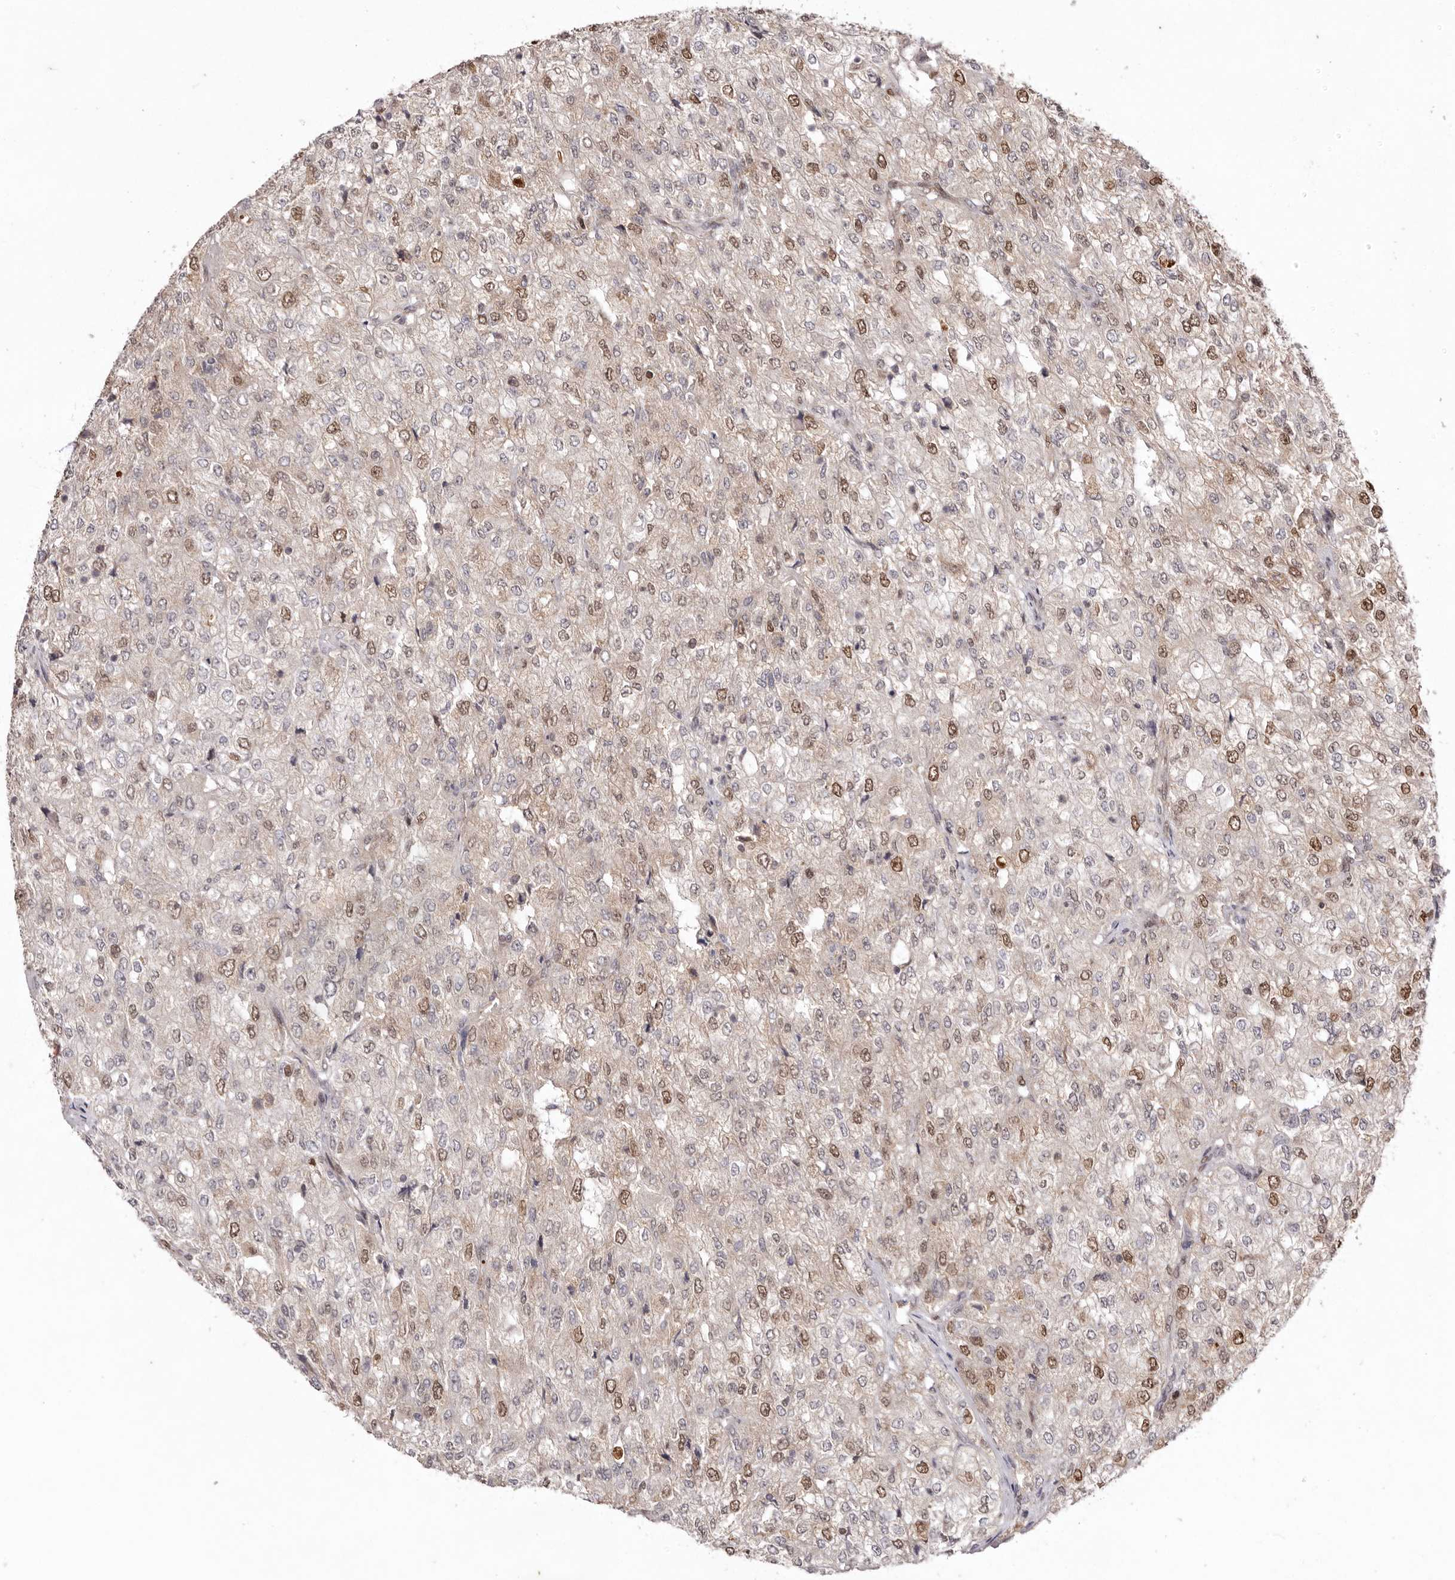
{"staining": {"intensity": "moderate", "quantity": "25%-75%", "location": "nuclear"}, "tissue": "renal cancer", "cell_type": "Tumor cells", "image_type": "cancer", "snomed": [{"axis": "morphology", "description": "Adenocarcinoma, NOS"}, {"axis": "topography", "description": "Kidney"}], "caption": "A histopathology image showing moderate nuclear staining in about 25%-75% of tumor cells in renal cancer, as visualized by brown immunohistochemical staining.", "gene": "NOTCH1", "patient": {"sex": "female", "age": 54}}